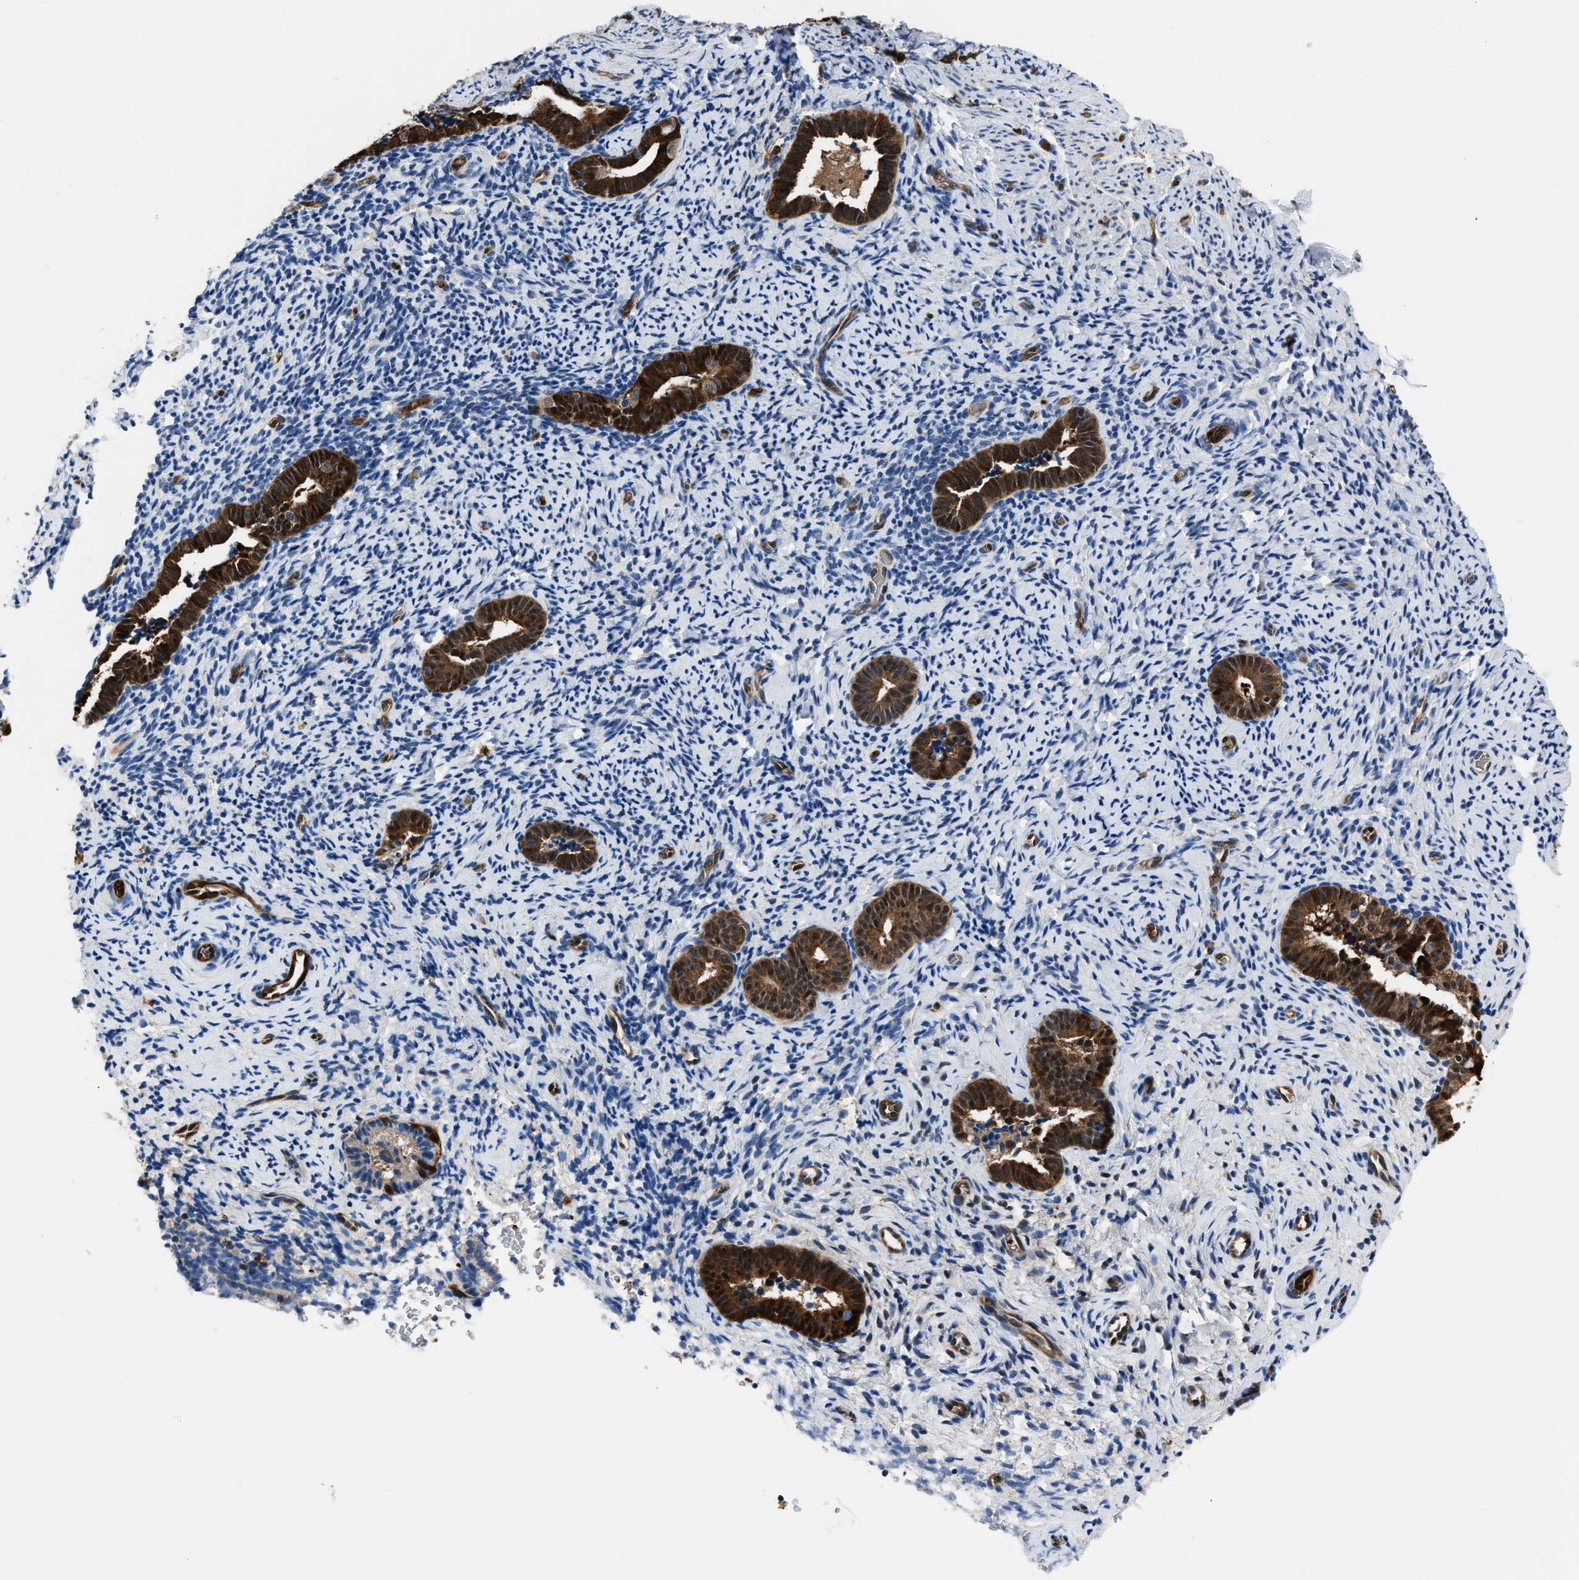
{"staining": {"intensity": "negative", "quantity": "none", "location": "none"}, "tissue": "endometrium", "cell_type": "Cells in endometrial stroma", "image_type": "normal", "snomed": [{"axis": "morphology", "description": "Normal tissue, NOS"}, {"axis": "topography", "description": "Endometrium"}], "caption": "IHC histopathology image of unremarkable endometrium: human endometrium stained with DAB (3,3'-diaminobenzidine) reveals no significant protein positivity in cells in endometrial stroma.", "gene": "PPA1", "patient": {"sex": "female", "age": 51}}